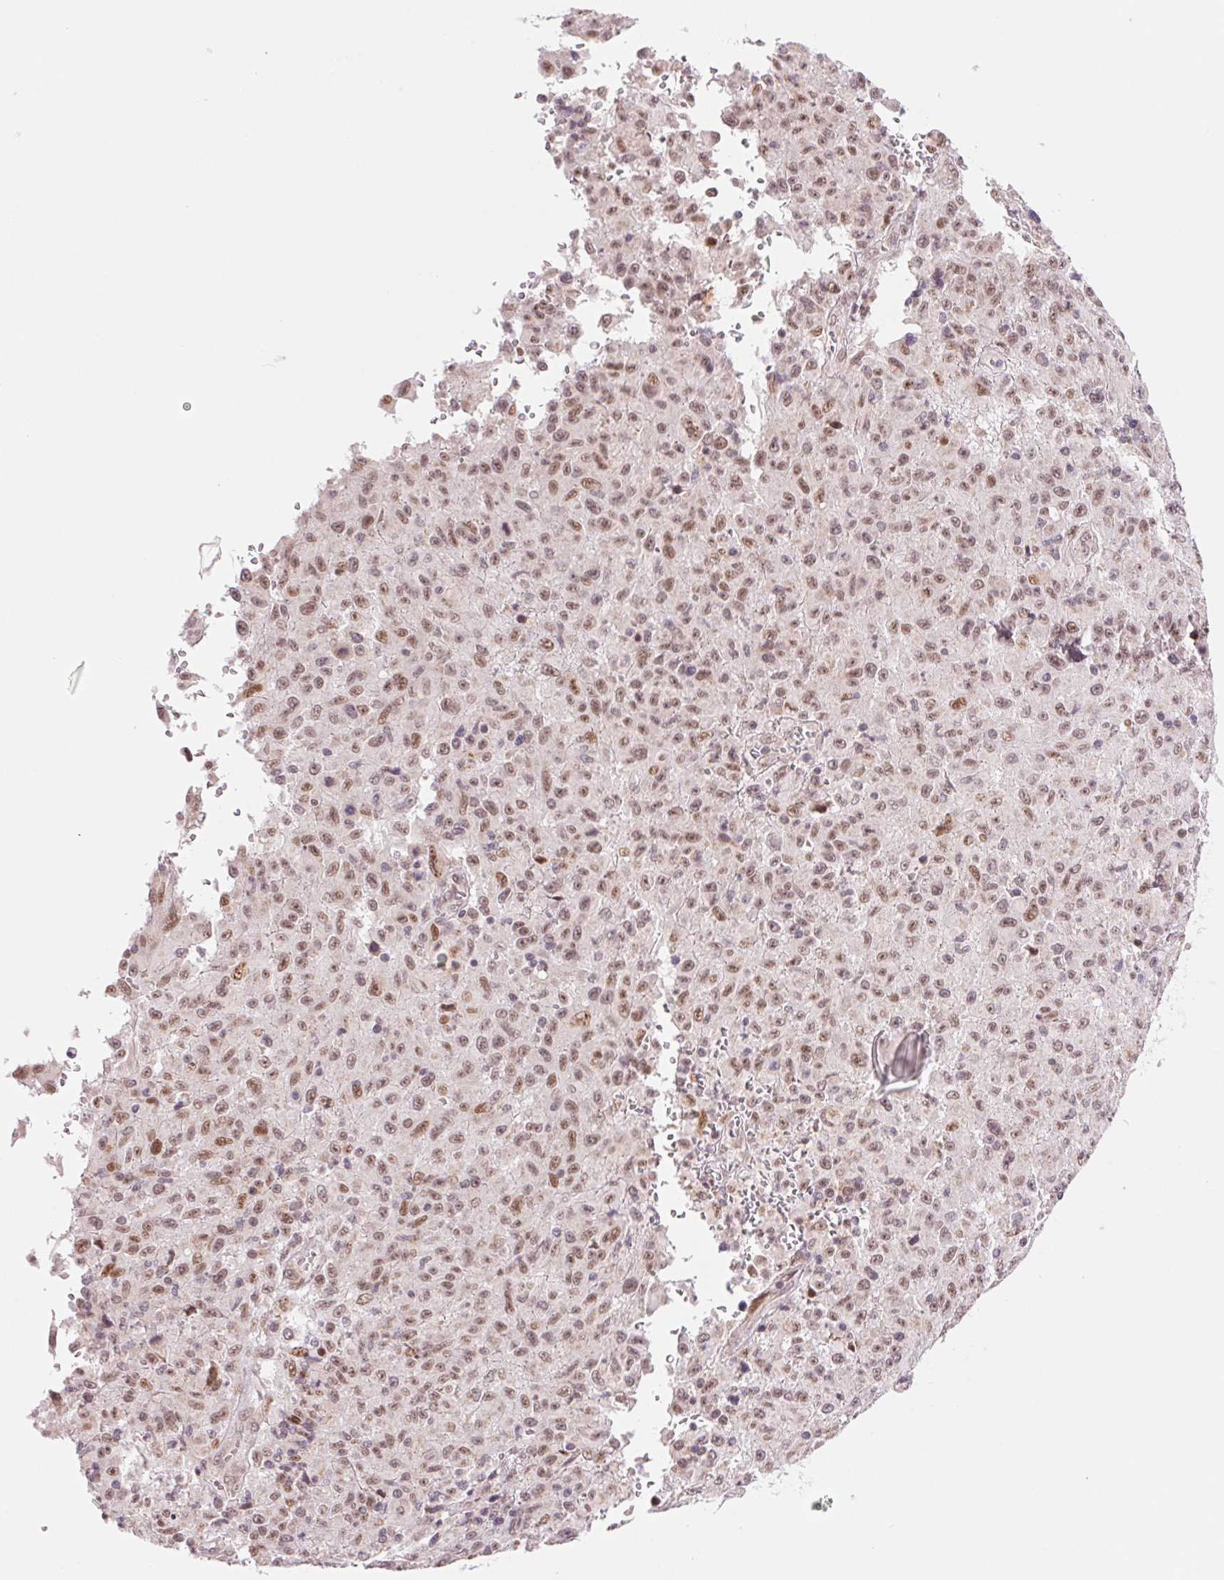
{"staining": {"intensity": "moderate", "quantity": ">75%", "location": "nuclear"}, "tissue": "melanoma", "cell_type": "Tumor cells", "image_type": "cancer", "snomed": [{"axis": "morphology", "description": "Malignant melanoma, NOS"}, {"axis": "topography", "description": "Skin"}], "caption": "IHC histopathology image of melanoma stained for a protein (brown), which displays medium levels of moderate nuclear expression in about >75% of tumor cells.", "gene": "ARHGAP32", "patient": {"sex": "male", "age": 46}}